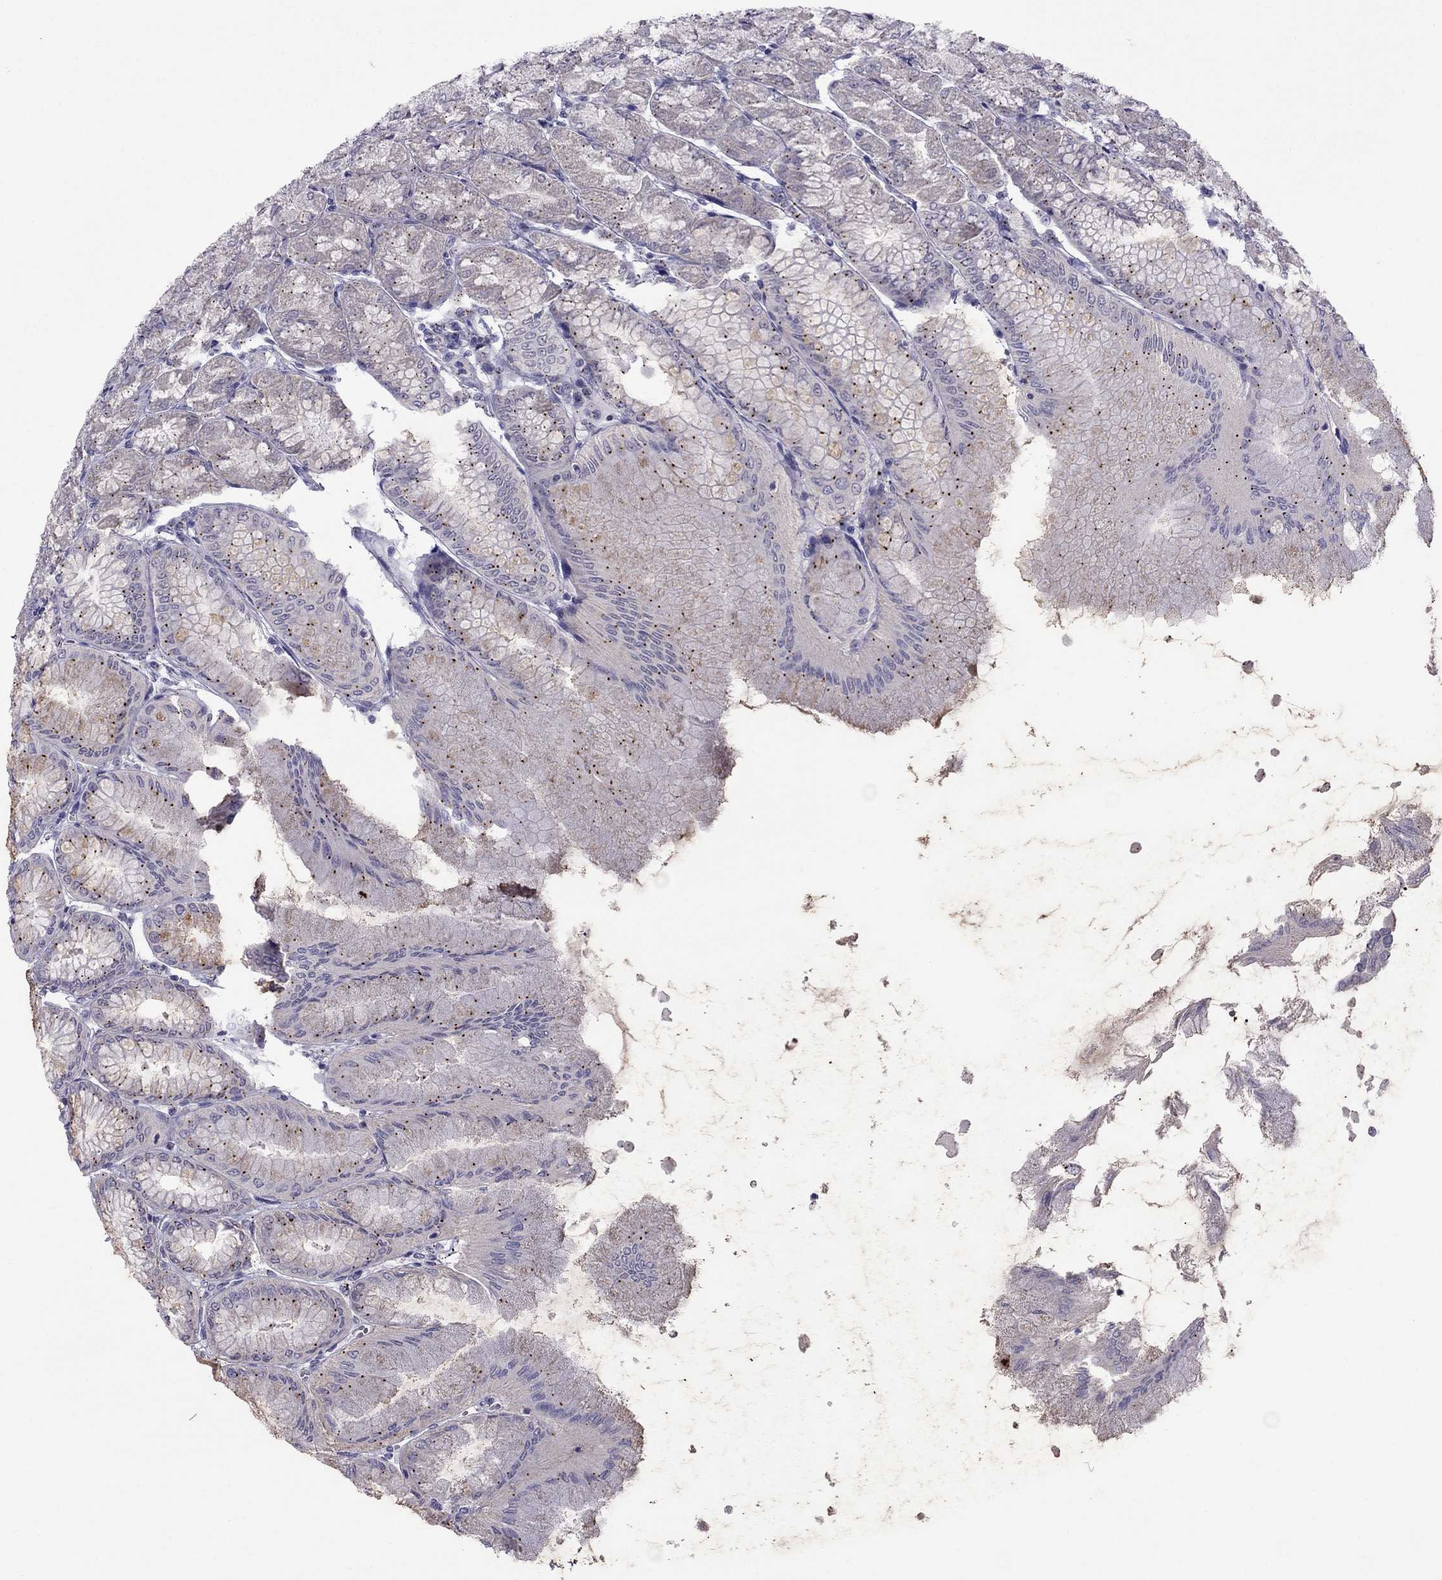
{"staining": {"intensity": "weak", "quantity": "<25%", "location": "cytoplasmic/membranous"}, "tissue": "stomach", "cell_type": "Glandular cells", "image_type": "normal", "snomed": [{"axis": "morphology", "description": "Normal tissue, NOS"}, {"axis": "topography", "description": "Stomach, upper"}], "caption": "A micrograph of human stomach is negative for staining in glandular cells. (DAB (3,3'-diaminobenzidine) immunohistochemistry, high magnification).", "gene": "MYBPH", "patient": {"sex": "male", "age": 60}}